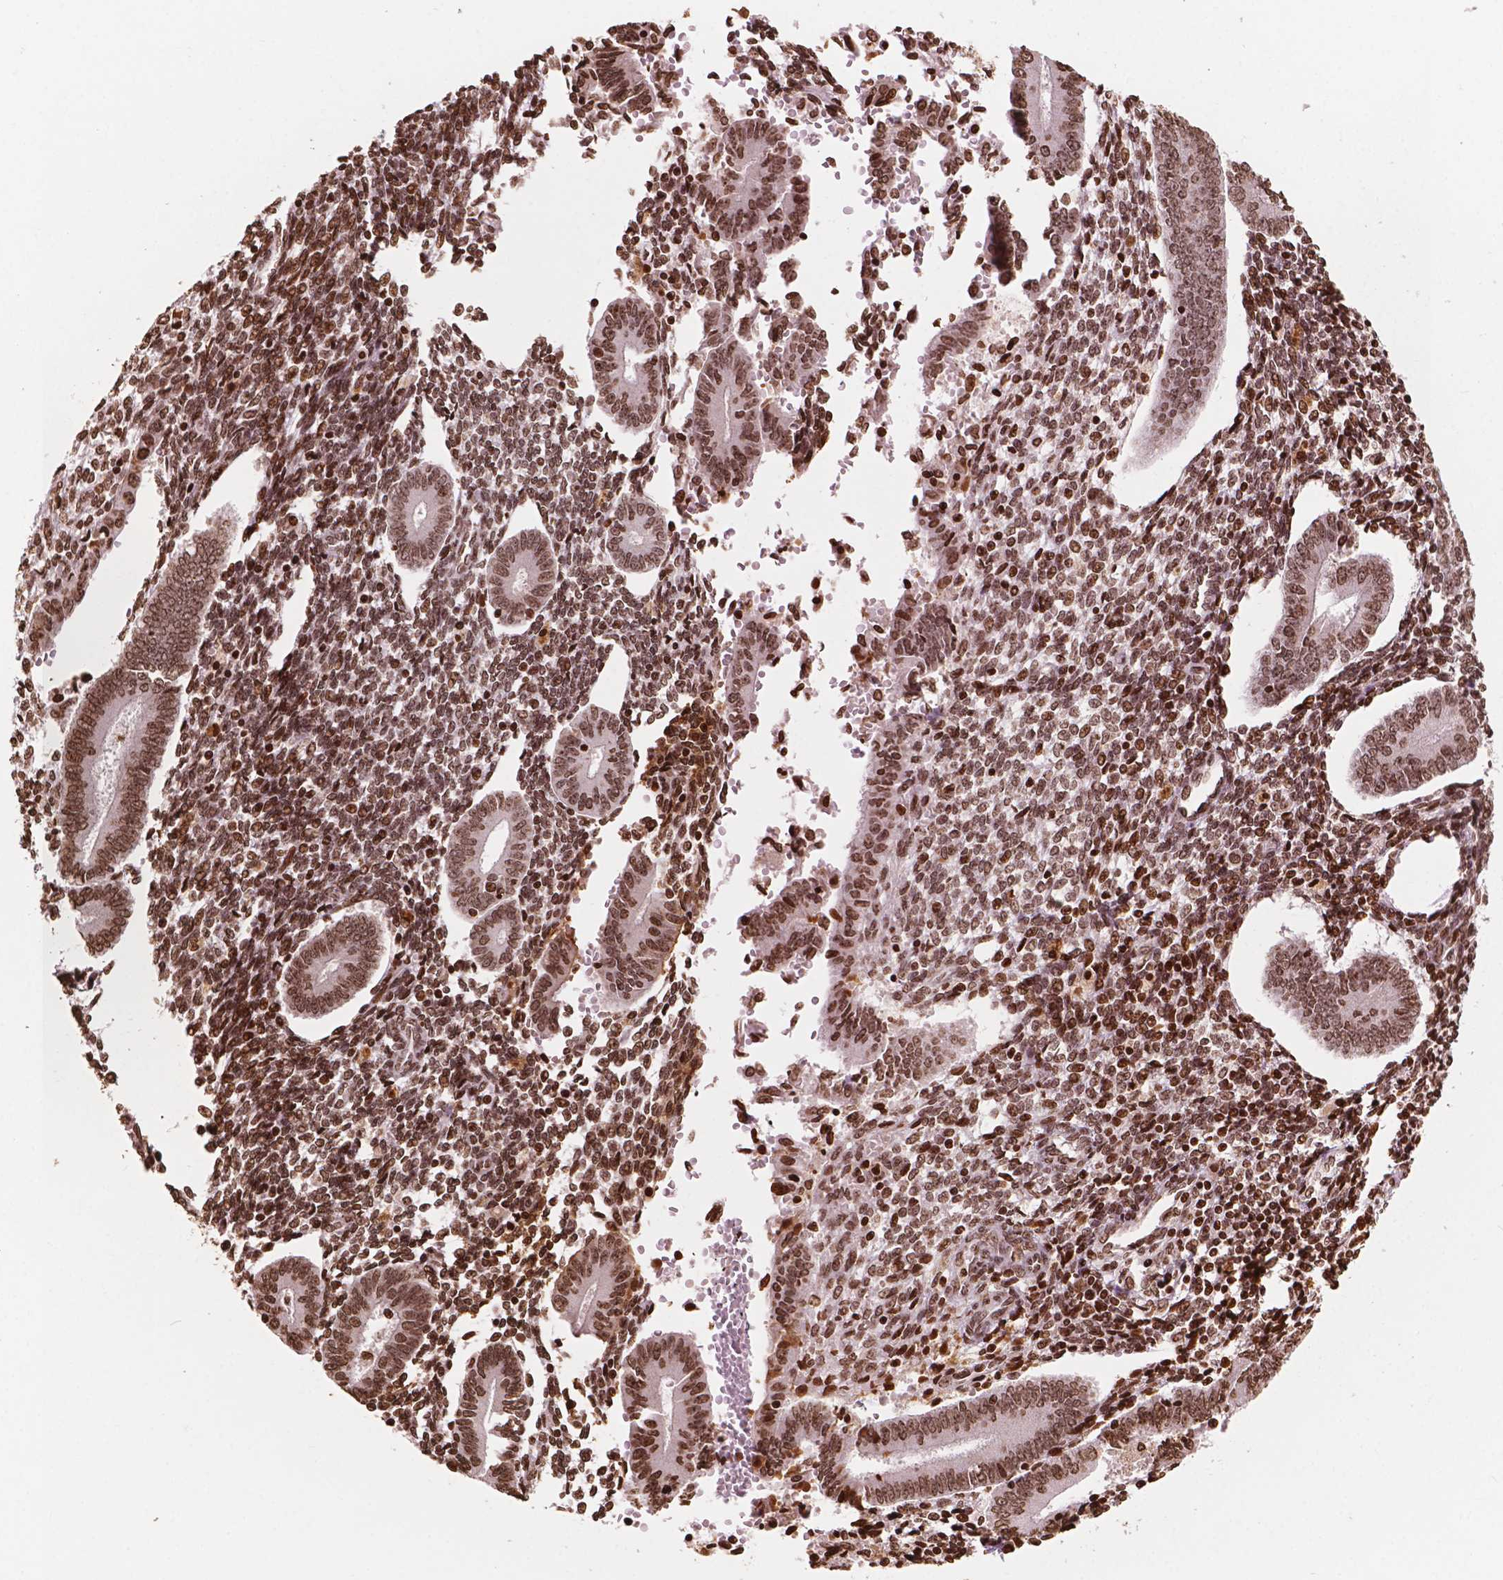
{"staining": {"intensity": "moderate", "quantity": ">75%", "location": "nuclear"}, "tissue": "endometrium", "cell_type": "Cells in endometrial stroma", "image_type": "normal", "snomed": [{"axis": "morphology", "description": "Normal tissue, NOS"}, {"axis": "topography", "description": "Endometrium"}], "caption": "Cells in endometrial stroma exhibit moderate nuclear positivity in approximately >75% of cells in normal endometrium. Nuclei are stained in blue.", "gene": "H3C7", "patient": {"sex": "female", "age": 40}}